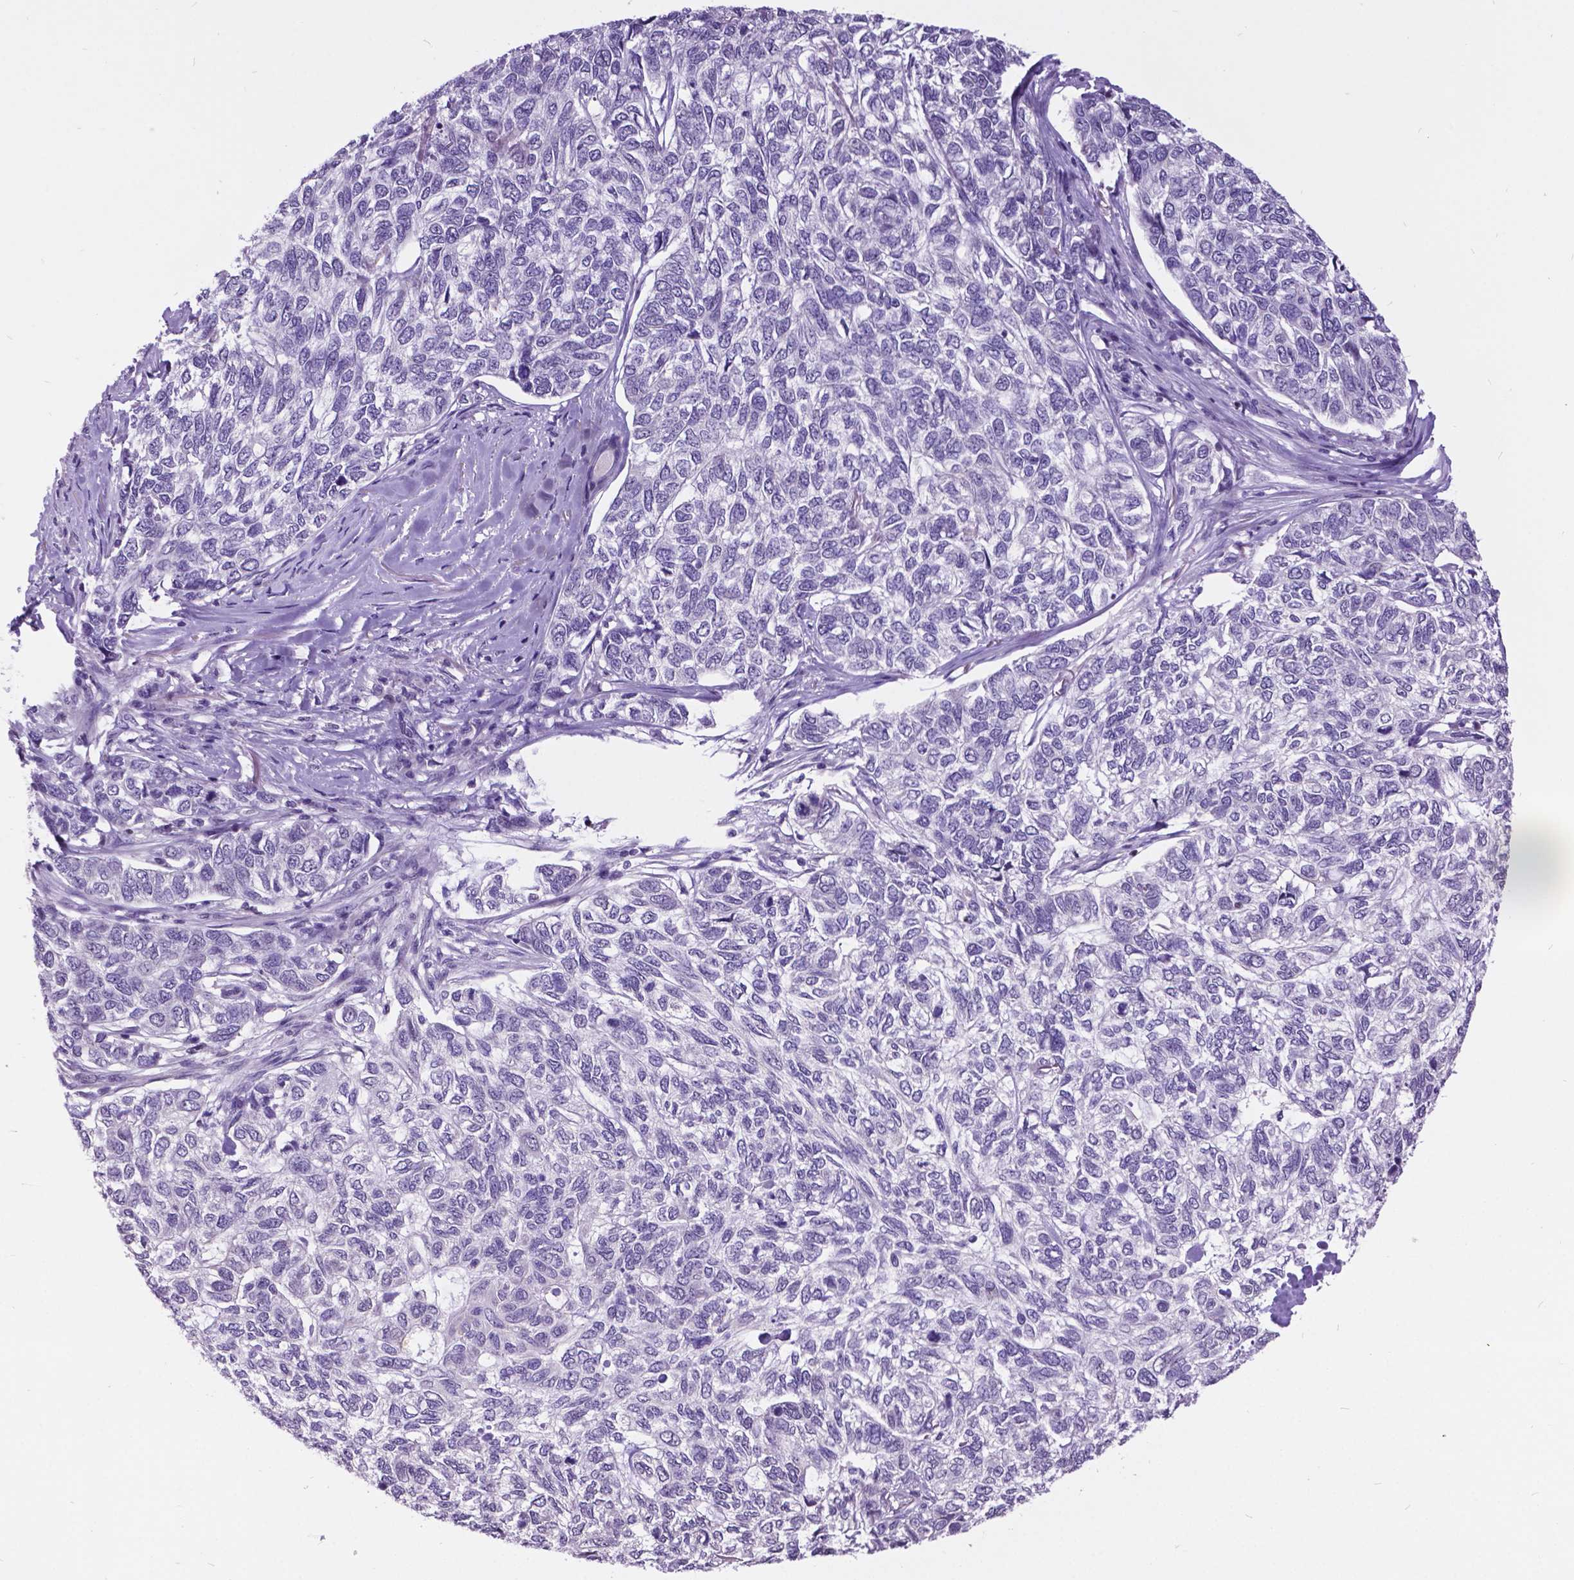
{"staining": {"intensity": "negative", "quantity": "none", "location": "none"}, "tissue": "skin cancer", "cell_type": "Tumor cells", "image_type": "cancer", "snomed": [{"axis": "morphology", "description": "Basal cell carcinoma"}, {"axis": "topography", "description": "Skin"}], "caption": "Immunohistochemical staining of skin cancer (basal cell carcinoma) exhibits no significant staining in tumor cells.", "gene": "DPF3", "patient": {"sex": "female", "age": 65}}